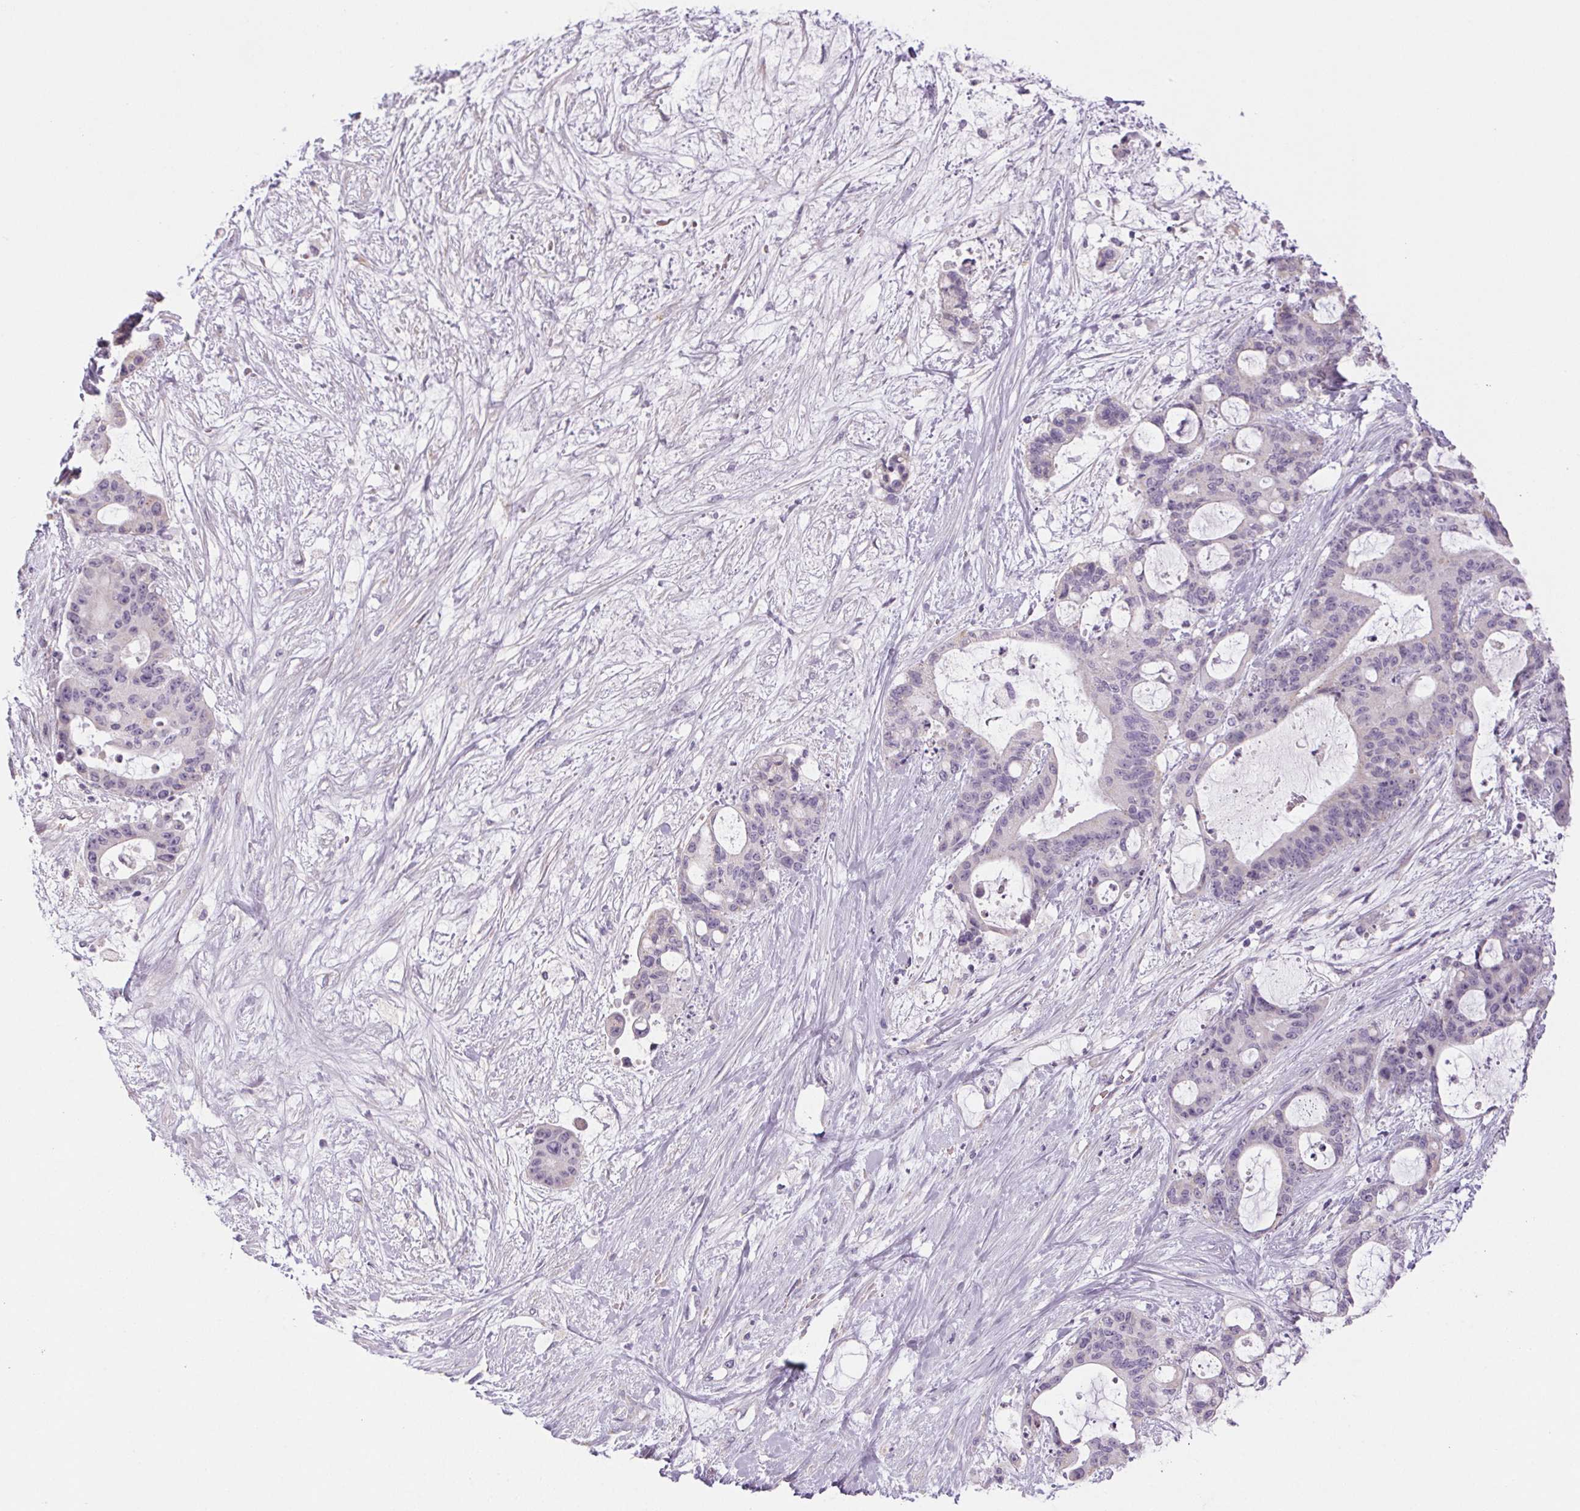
{"staining": {"intensity": "negative", "quantity": "none", "location": "none"}, "tissue": "liver cancer", "cell_type": "Tumor cells", "image_type": "cancer", "snomed": [{"axis": "morphology", "description": "Normal tissue, NOS"}, {"axis": "morphology", "description": "Cholangiocarcinoma"}, {"axis": "topography", "description": "Liver"}, {"axis": "topography", "description": "Peripheral nerve tissue"}], "caption": "Immunohistochemical staining of liver cholangiocarcinoma exhibits no significant staining in tumor cells. The staining is performed using DAB brown chromogen with nuclei counter-stained in using hematoxylin.", "gene": "SMYD1", "patient": {"sex": "female", "age": 73}}